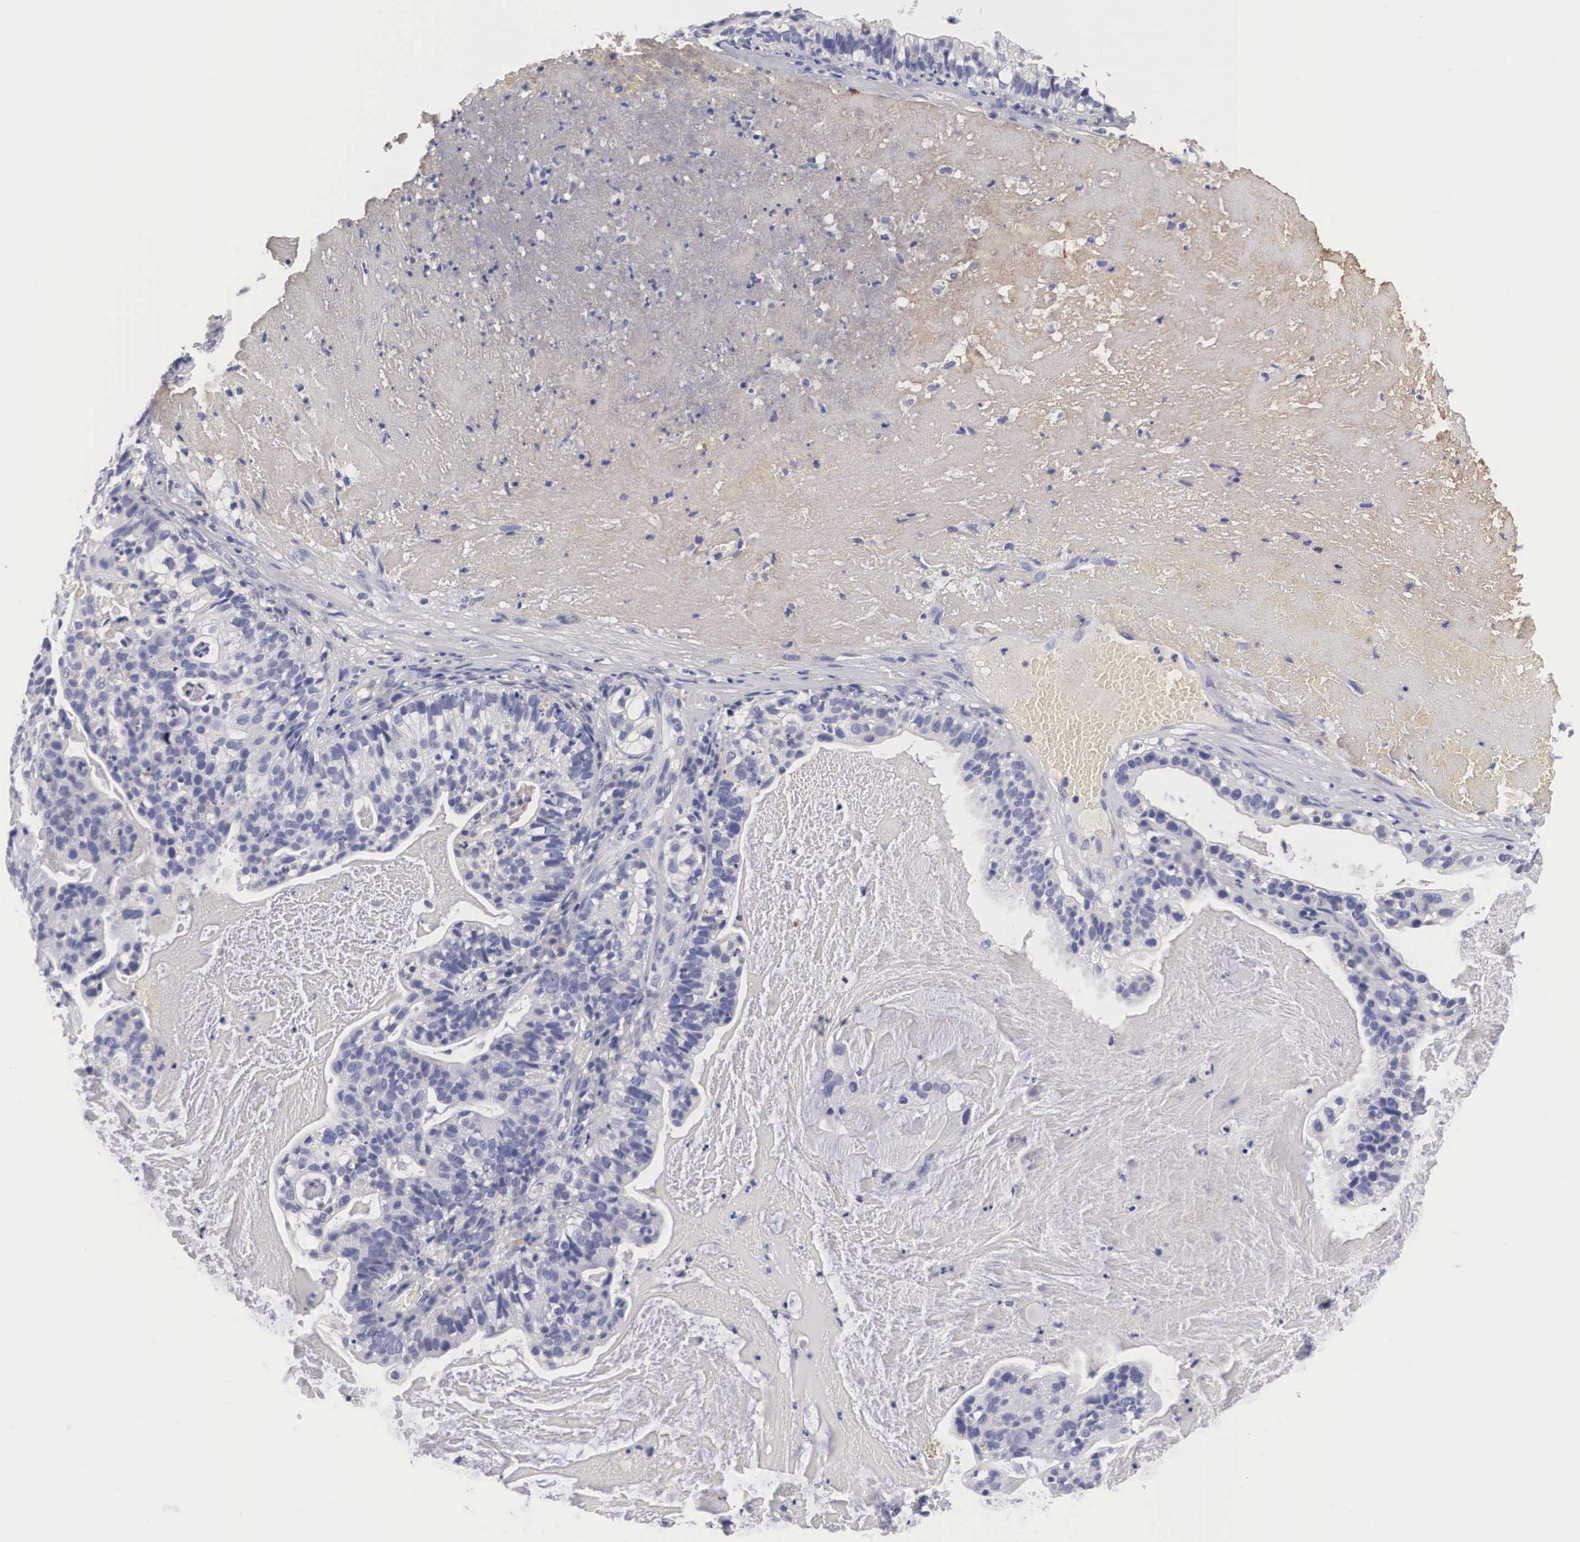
{"staining": {"intensity": "negative", "quantity": "none", "location": "none"}, "tissue": "cervical cancer", "cell_type": "Tumor cells", "image_type": "cancer", "snomed": [{"axis": "morphology", "description": "Adenocarcinoma, NOS"}, {"axis": "topography", "description": "Cervix"}], "caption": "The histopathology image exhibits no significant positivity in tumor cells of cervical cancer. Nuclei are stained in blue.", "gene": "ABHD4", "patient": {"sex": "female", "age": 41}}